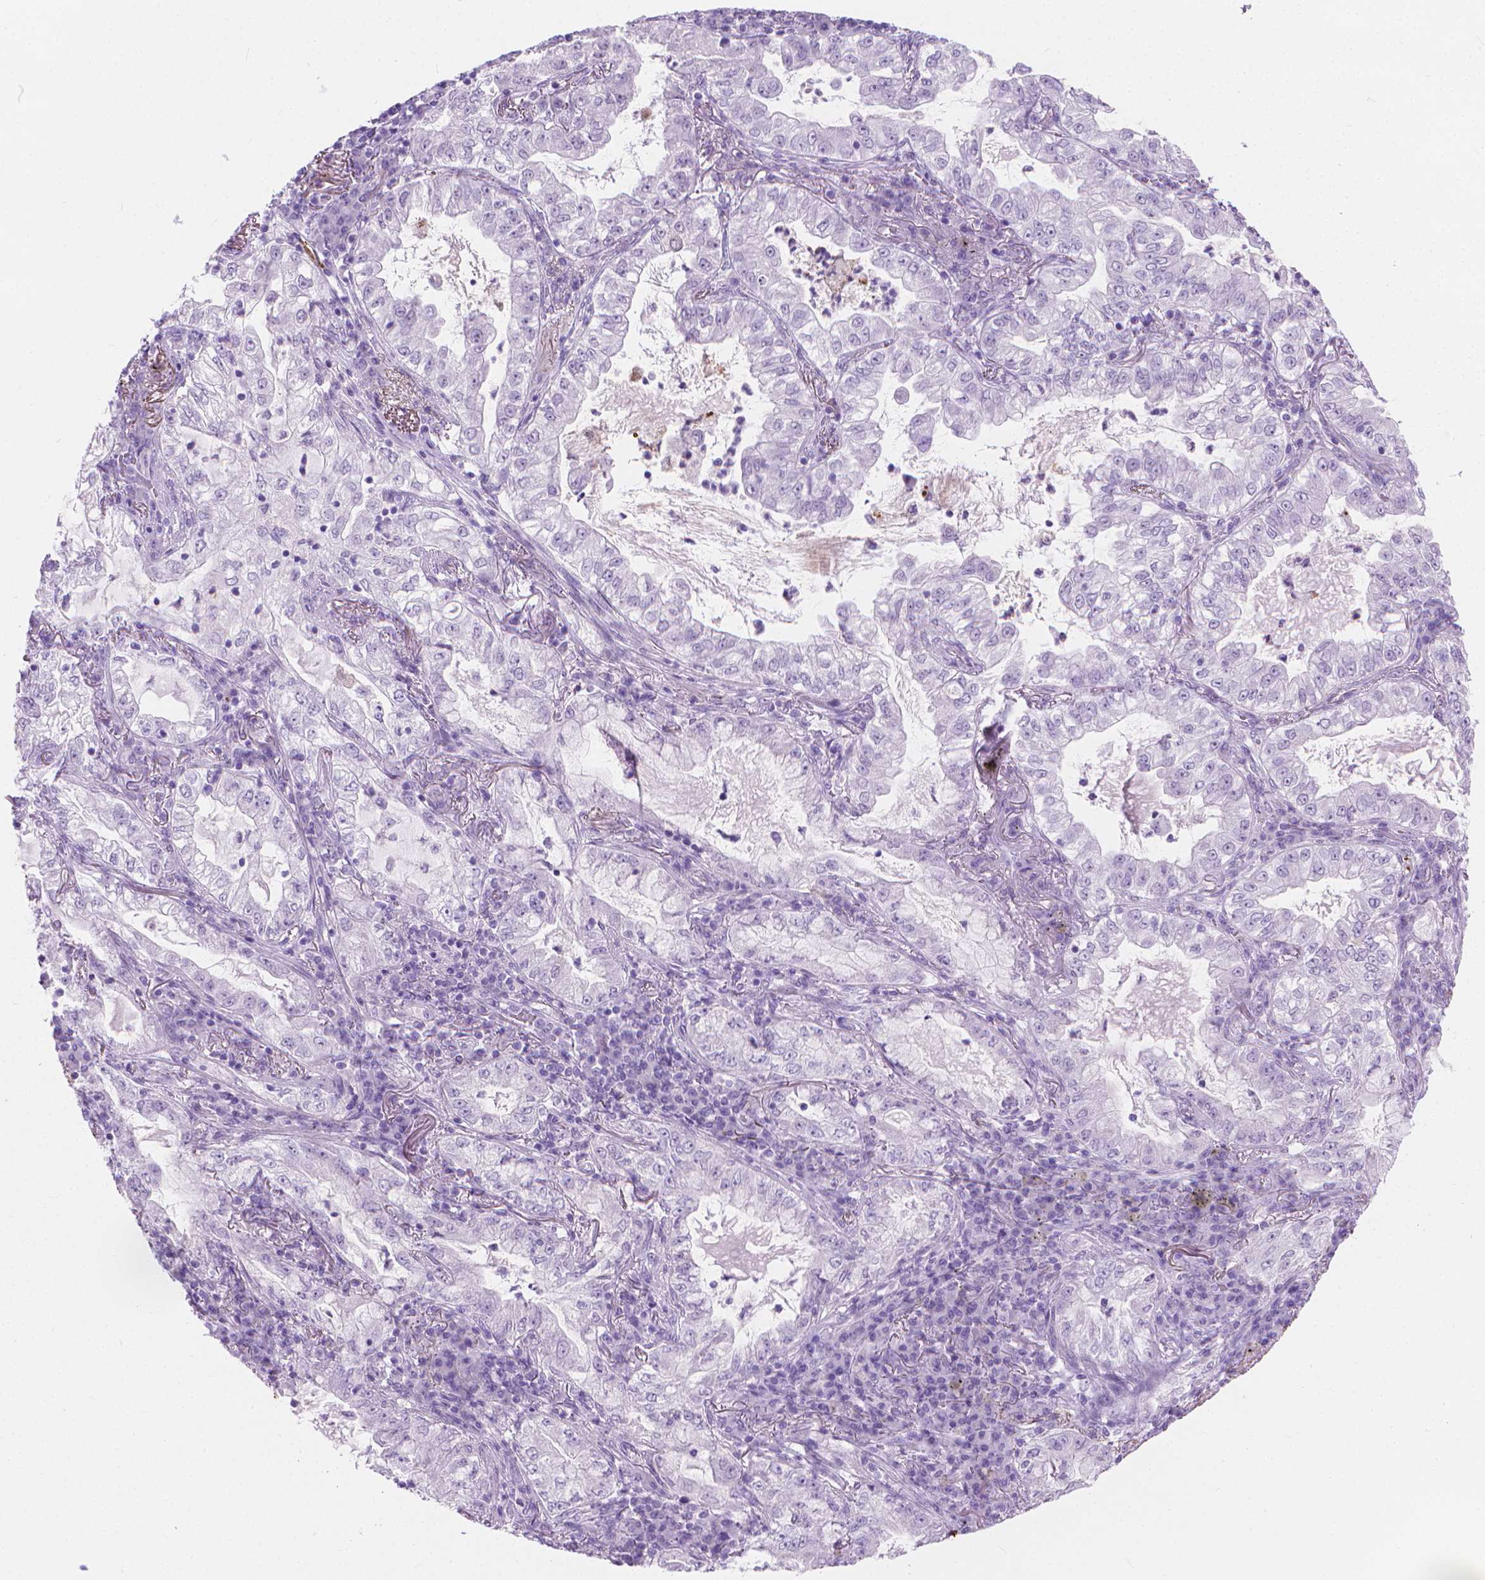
{"staining": {"intensity": "negative", "quantity": "none", "location": "none"}, "tissue": "lung cancer", "cell_type": "Tumor cells", "image_type": "cancer", "snomed": [{"axis": "morphology", "description": "Adenocarcinoma, NOS"}, {"axis": "topography", "description": "Lung"}], "caption": "Protein analysis of adenocarcinoma (lung) demonstrates no significant staining in tumor cells.", "gene": "CFAP52", "patient": {"sex": "female", "age": 73}}